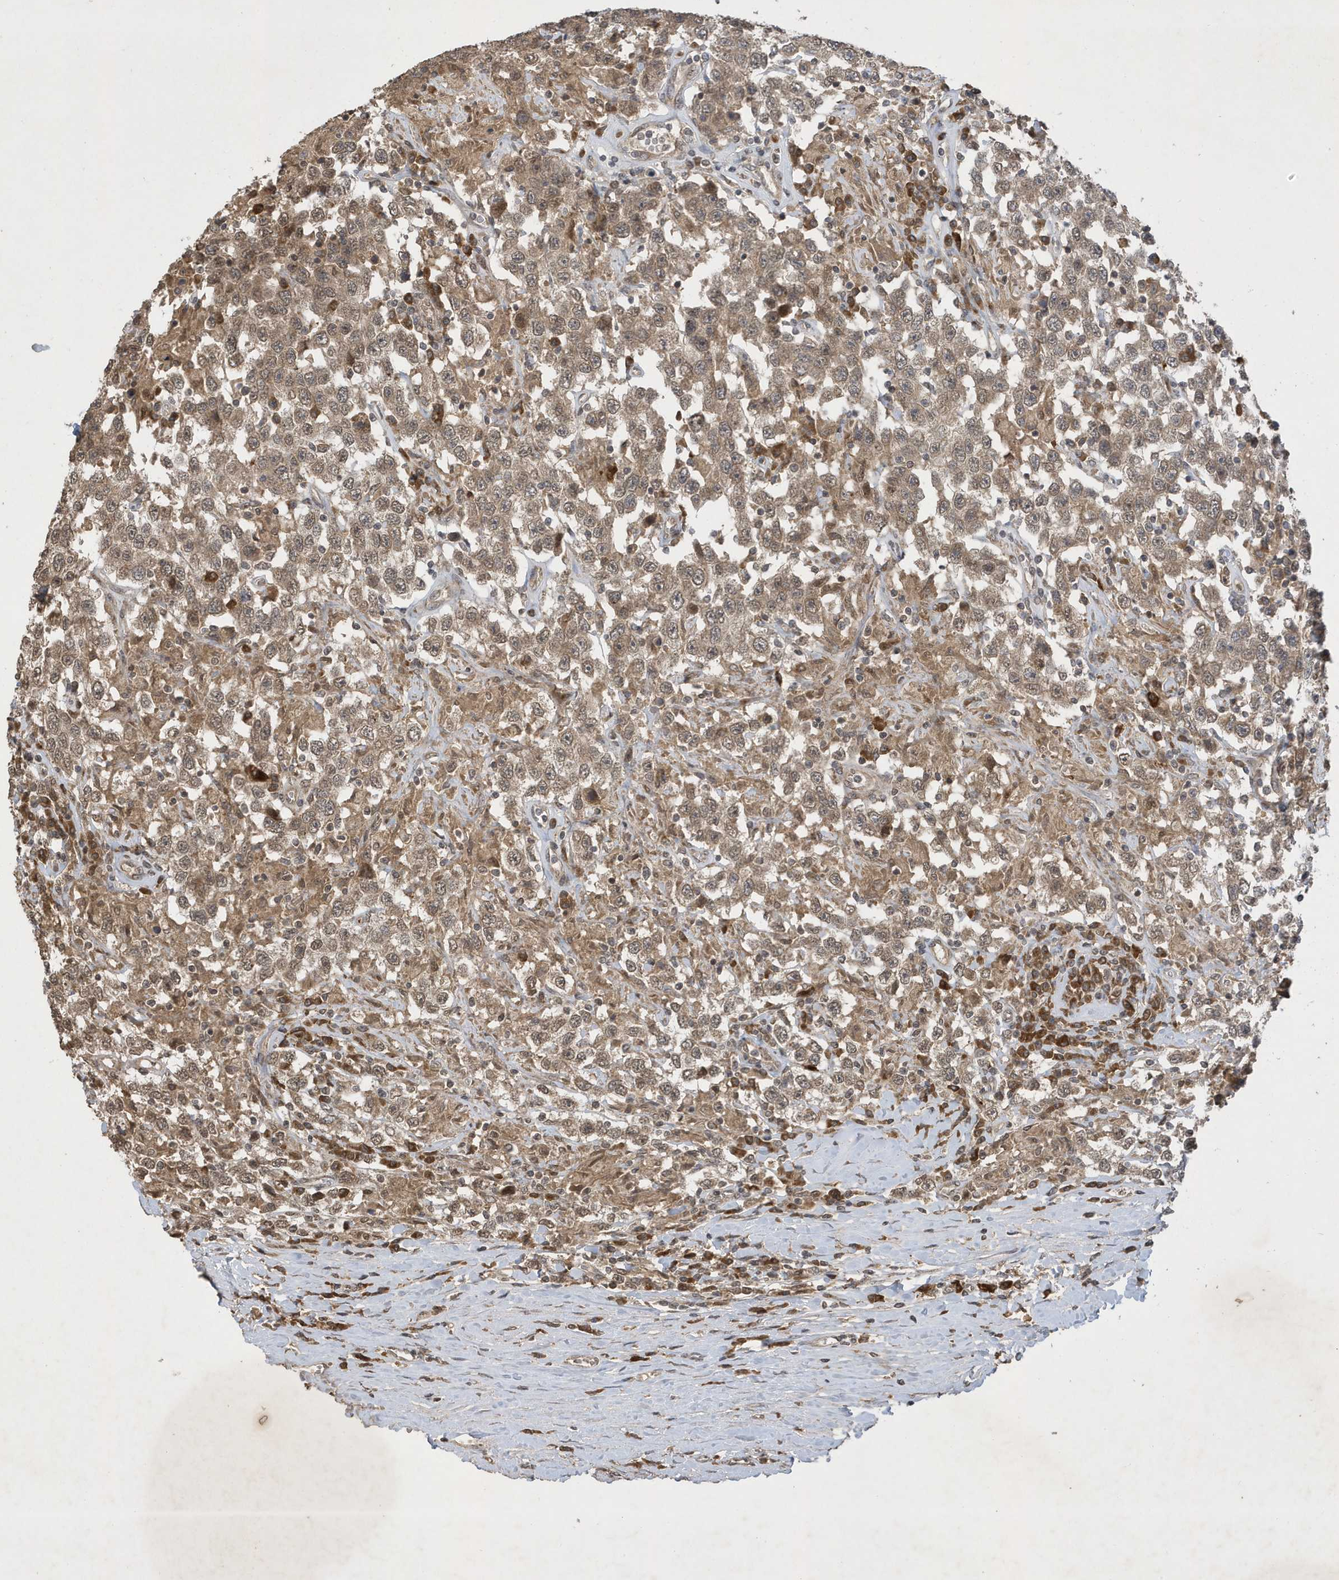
{"staining": {"intensity": "weak", "quantity": ">75%", "location": "cytoplasmic/membranous,nuclear"}, "tissue": "testis cancer", "cell_type": "Tumor cells", "image_type": "cancer", "snomed": [{"axis": "morphology", "description": "Seminoma, NOS"}, {"axis": "topography", "description": "Testis"}], "caption": "A brown stain shows weak cytoplasmic/membranous and nuclear expression of a protein in testis seminoma tumor cells. Ihc stains the protein of interest in brown and the nuclei are stained blue.", "gene": "STX10", "patient": {"sex": "male", "age": 41}}